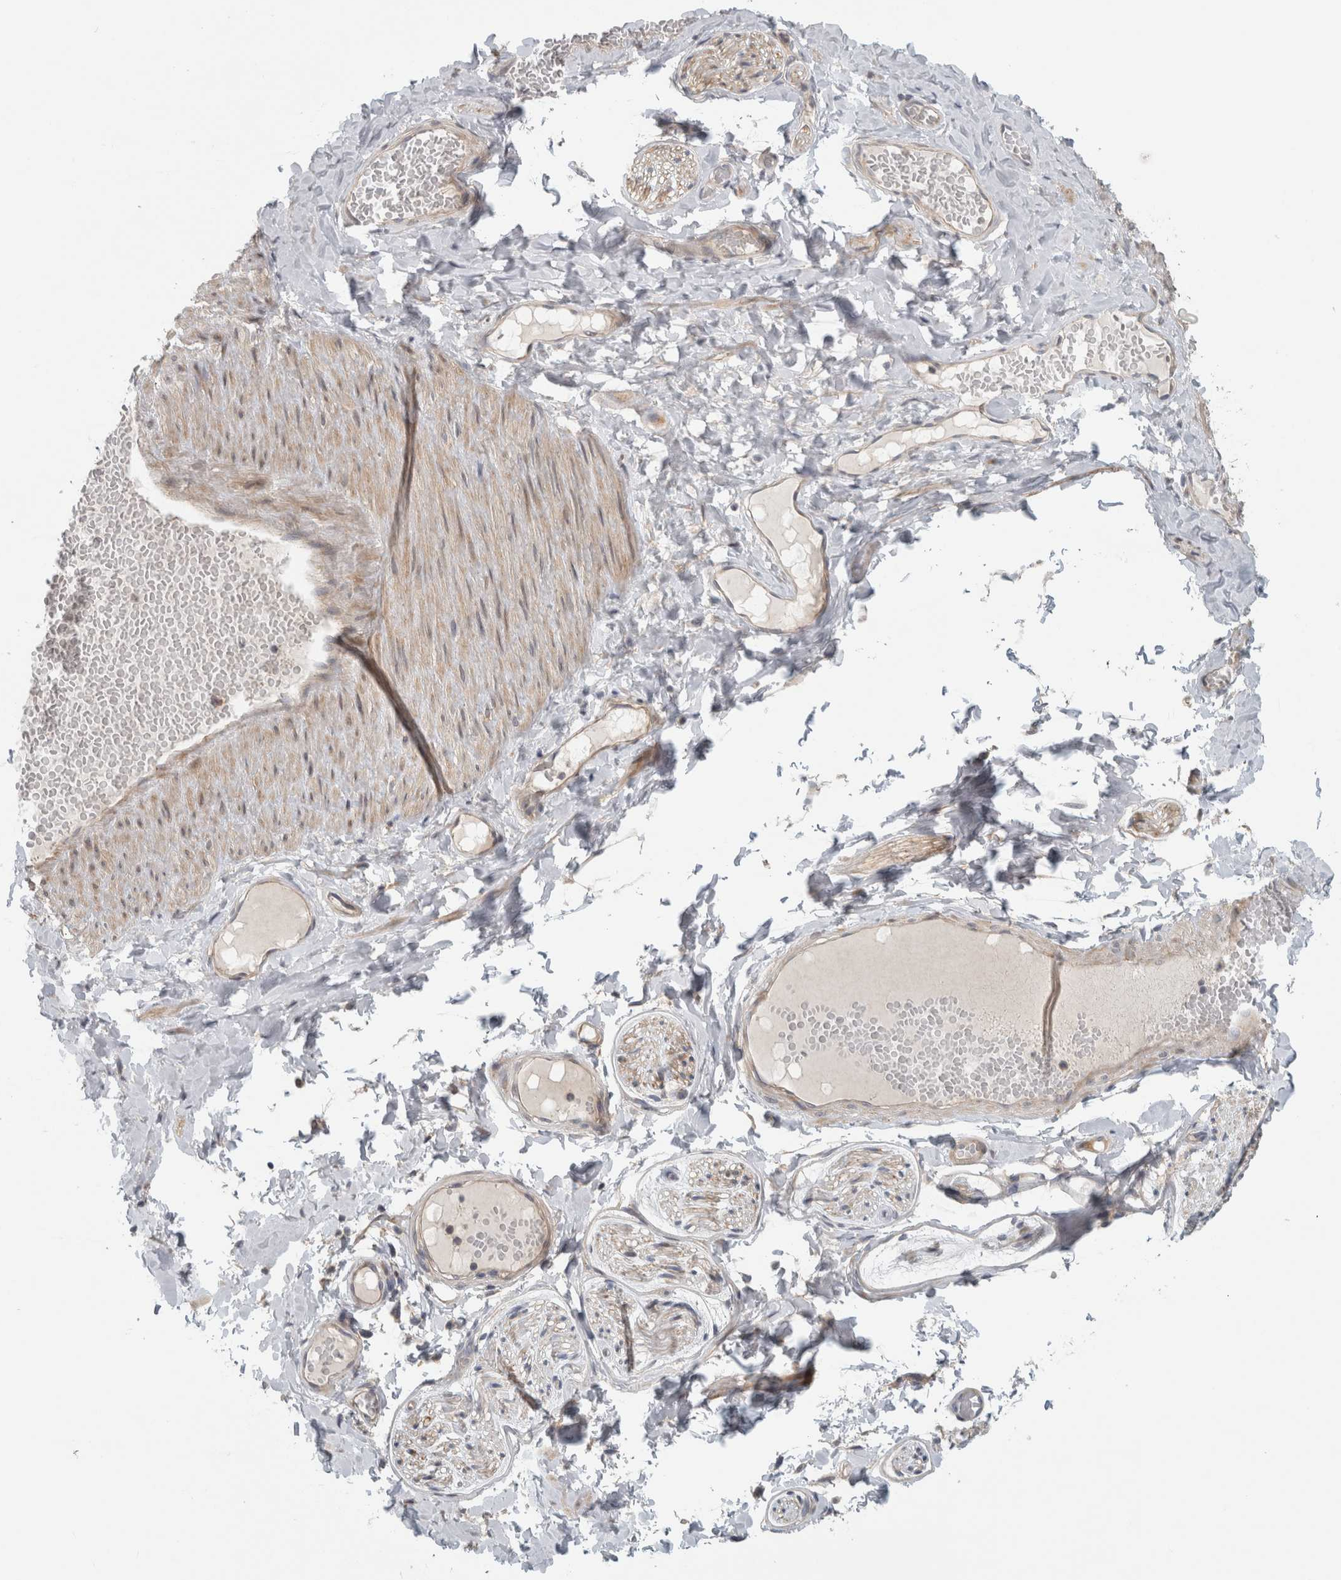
{"staining": {"intensity": "negative", "quantity": "none", "location": "none"}, "tissue": "adipose tissue", "cell_type": "Adipocytes", "image_type": "normal", "snomed": [{"axis": "morphology", "description": "Normal tissue, NOS"}, {"axis": "topography", "description": "Adipose tissue"}, {"axis": "topography", "description": "Vascular tissue"}, {"axis": "topography", "description": "Peripheral nerve tissue"}], "caption": "This is an immunohistochemistry (IHC) photomicrograph of unremarkable adipose tissue. There is no positivity in adipocytes.", "gene": "ZNF804B", "patient": {"sex": "male", "age": 25}}